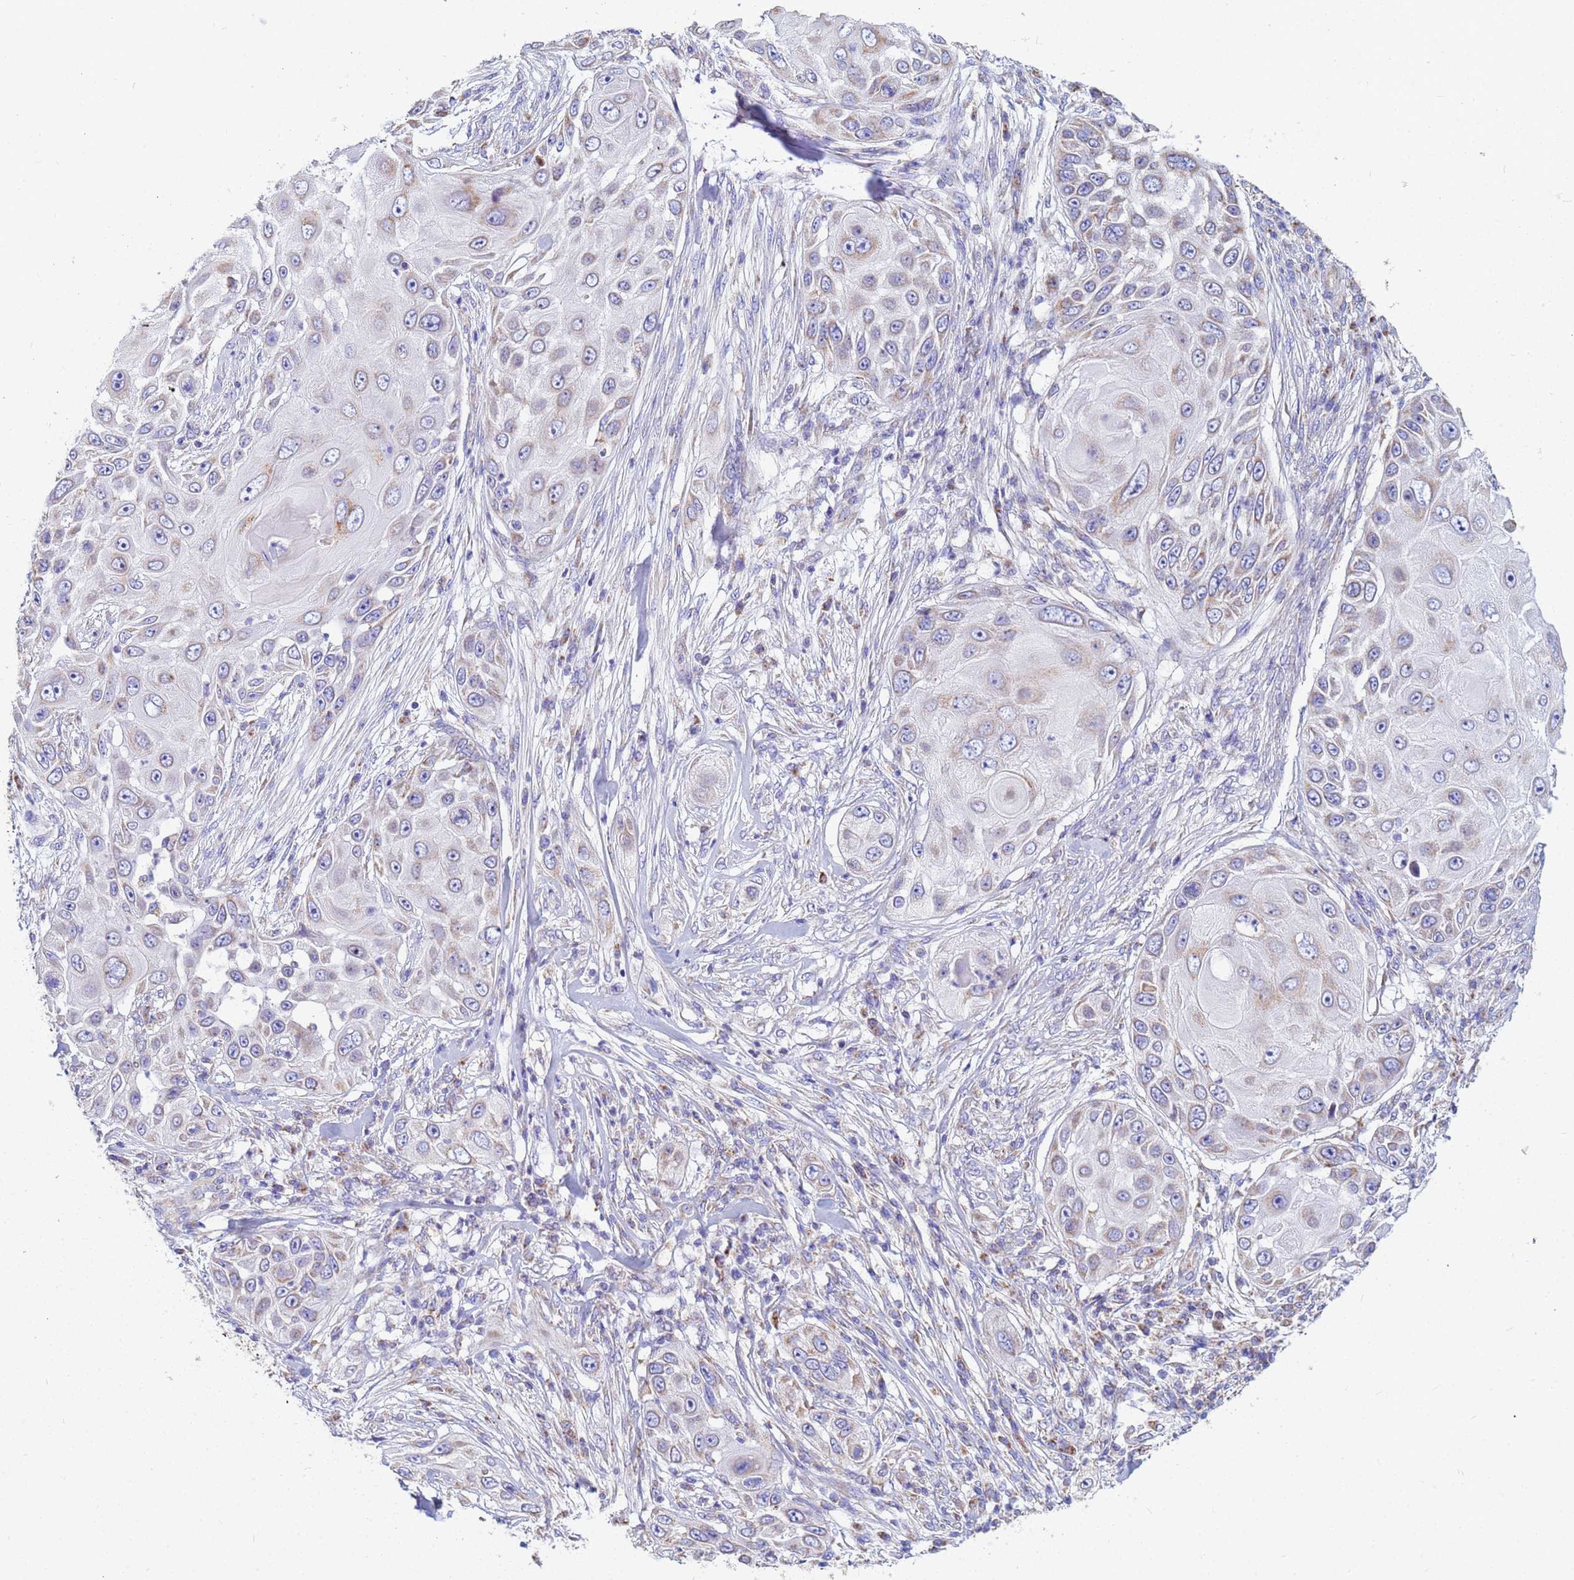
{"staining": {"intensity": "weak", "quantity": "25%-75%", "location": "cytoplasmic/membranous"}, "tissue": "skin cancer", "cell_type": "Tumor cells", "image_type": "cancer", "snomed": [{"axis": "morphology", "description": "Squamous cell carcinoma, NOS"}, {"axis": "topography", "description": "Skin"}], "caption": "Immunohistochemistry staining of skin squamous cell carcinoma, which exhibits low levels of weak cytoplasmic/membranous staining in about 25%-75% of tumor cells indicating weak cytoplasmic/membranous protein positivity. The staining was performed using DAB (3,3'-diaminobenzidine) (brown) for protein detection and nuclei were counterstained in hematoxylin (blue).", "gene": "UQCRH", "patient": {"sex": "female", "age": 44}}